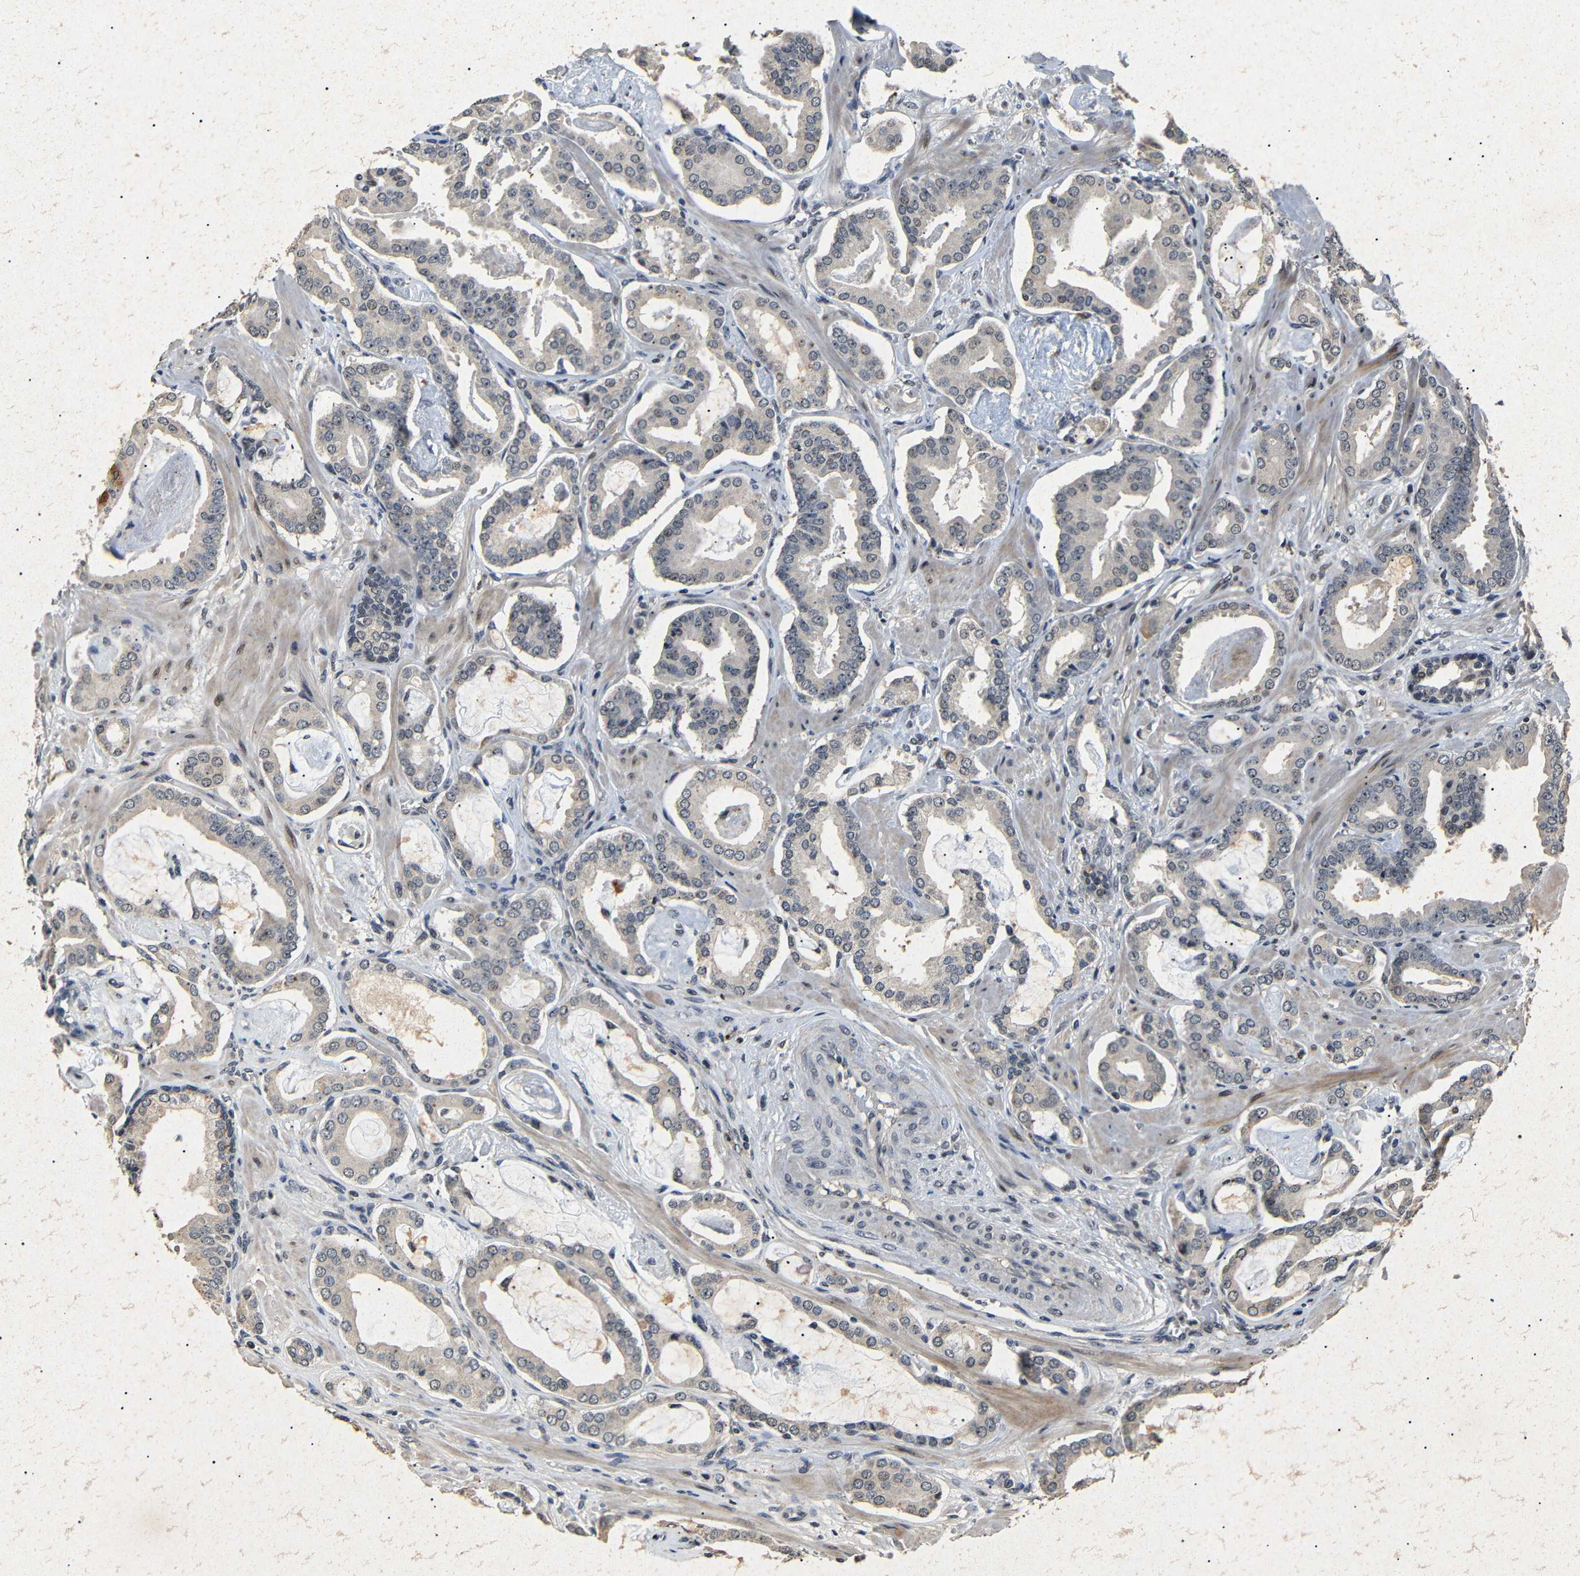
{"staining": {"intensity": "weak", "quantity": "<25%", "location": "nuclear"}, "tissue": "prostate cancer", "cell_type": "Tumor cells", "image_type": "cancer", "snomed": [{"axis": "morphology", "description": "Adenocarcinoma, Low grade"}, {"axis": "topography", "description": "Prostate"}], "caption": "A histopathology image of low-grade adenocarcinoma (prostate) stained for a protein displays no brown staining in tumor cells.", "gene": "PARN", "patient": {"sex": "male", "age": 53}}